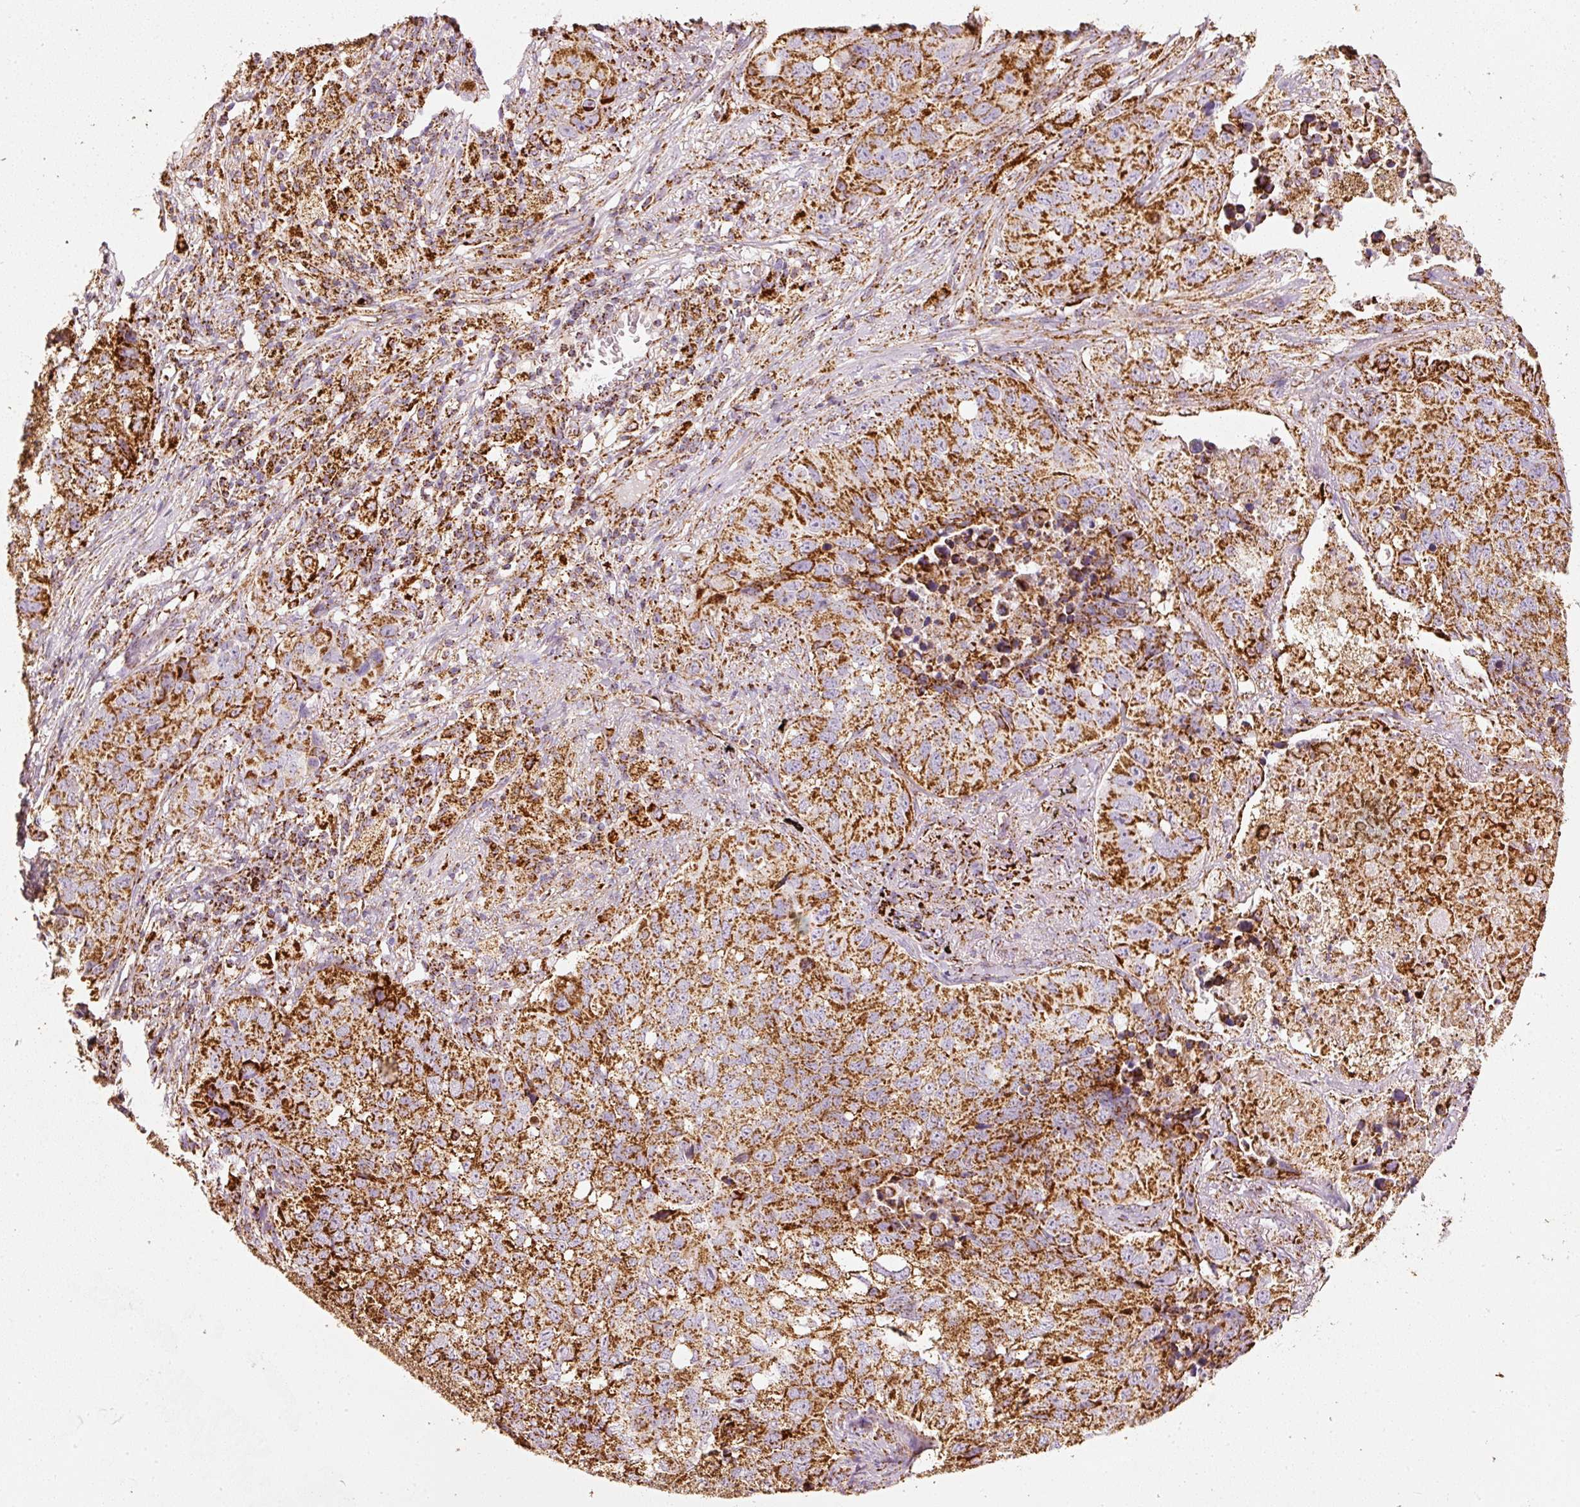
{"staining": {"intensity": "strong", "quantity": ">75%", "location": "cytoplasmic/membranous"}, "tissue": "lung cancer", "cell_type": "Tumor cells", "image_type": "cancer", "snomed": [{"axis": "morphology", "description": "Squamous cell carcinoma, NOS"}, {"axis": "topography", "description": "Lung"}], "caption": "Lung cancer stained for a protein demonstrates strong cytoplasmic/membranous positivity in tumor cells.", "gene": "UQCRC1", "patient": {"sex": "male", "age": 60}}